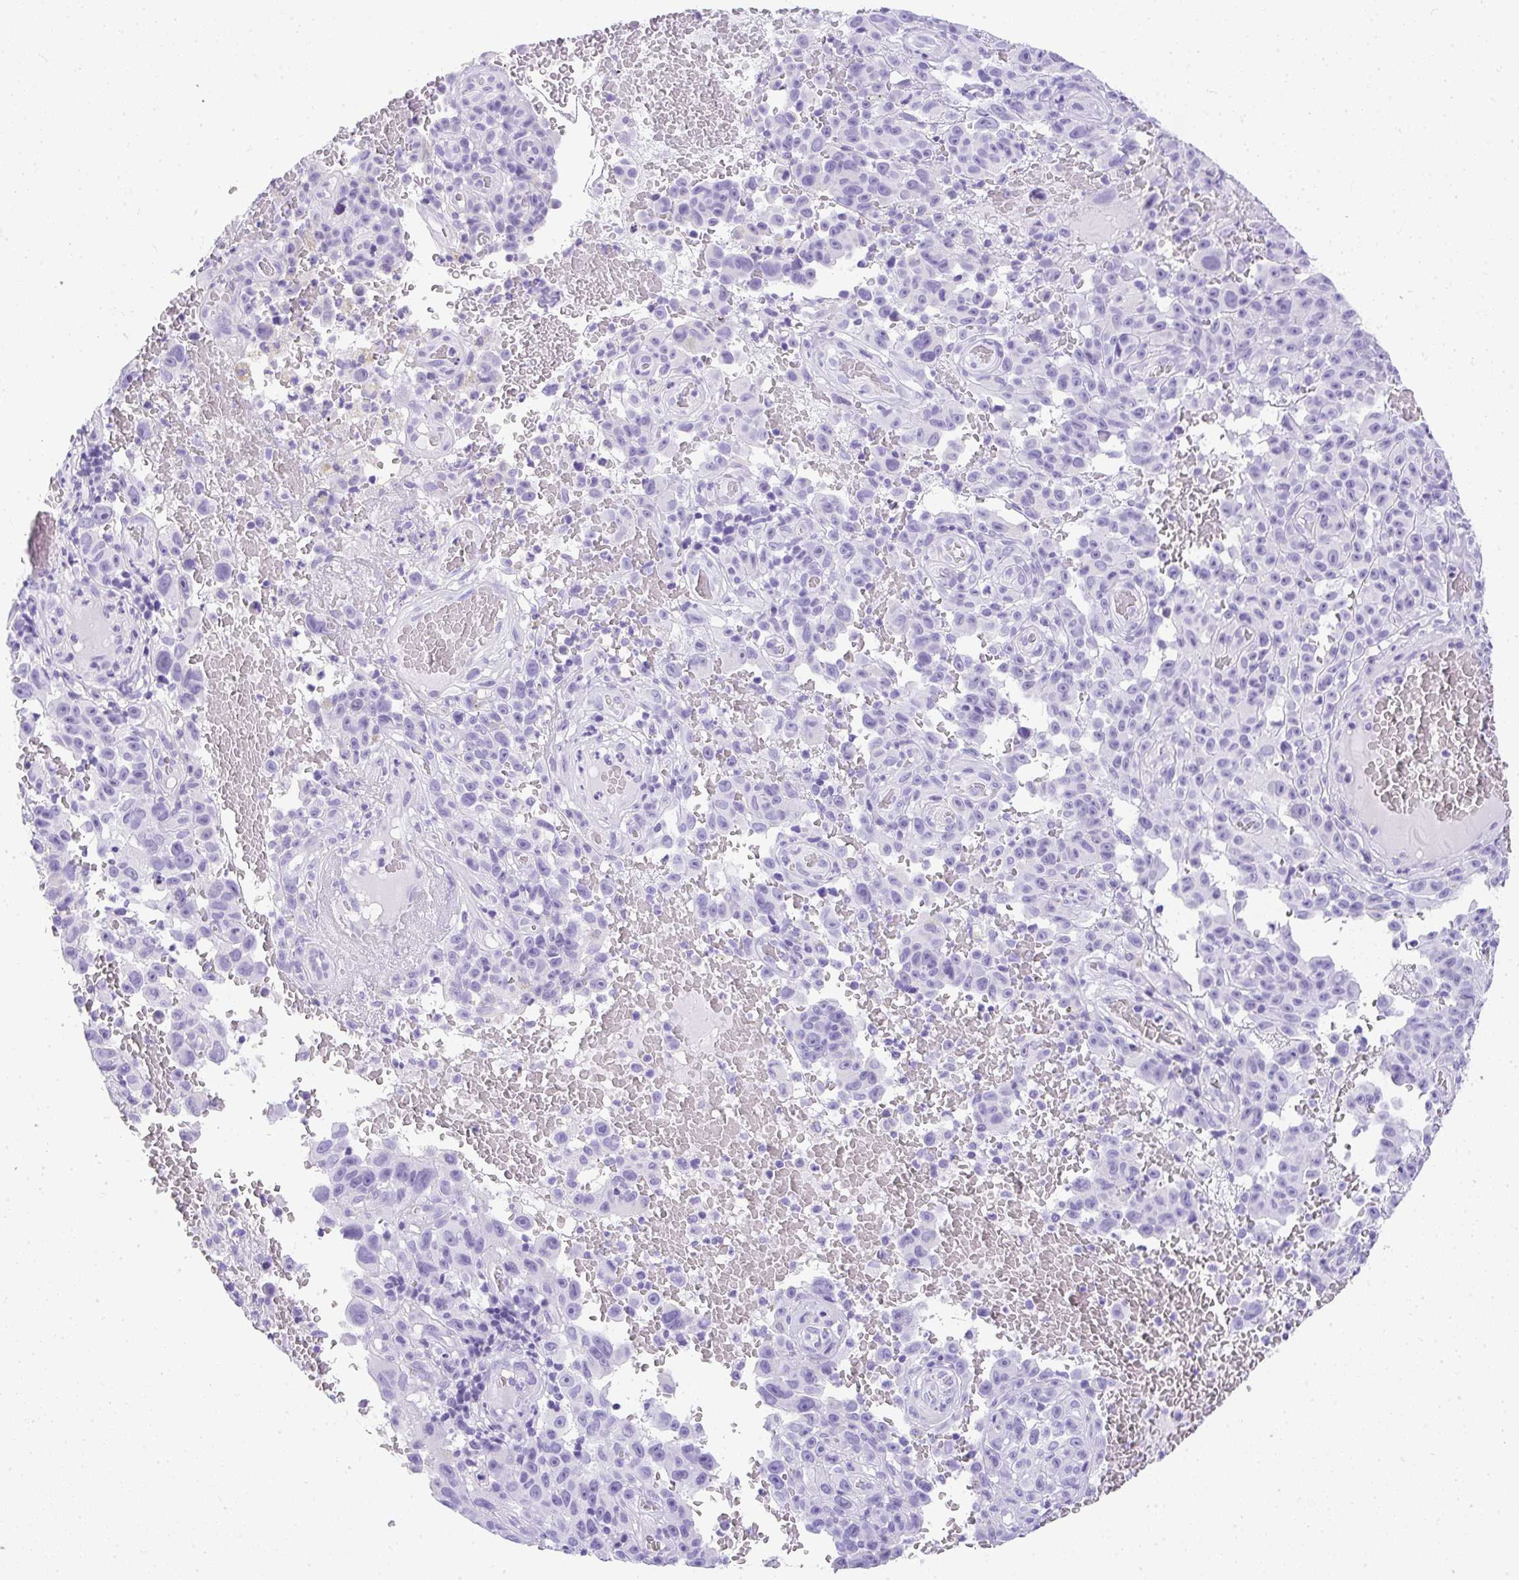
{"staining": {"intensity": "negative", "quantity": "none", "location": "none"}, "tissue": "melanoma", "cell_type": "Tumor cells", "image_type": "cancer", "snomed": [{"axis": "morphology", "description": "Malignant melanoma, NOS"}, {"axis": "topography", "description": "Skin"}], "caption": "Immunohistochemistry (IHC) micrograph of melanoma stained for a protein (brown), which reveals no staining in tumor cells.", "gene": "AVIL", "patient": {"sex": "female", "age": 82}}